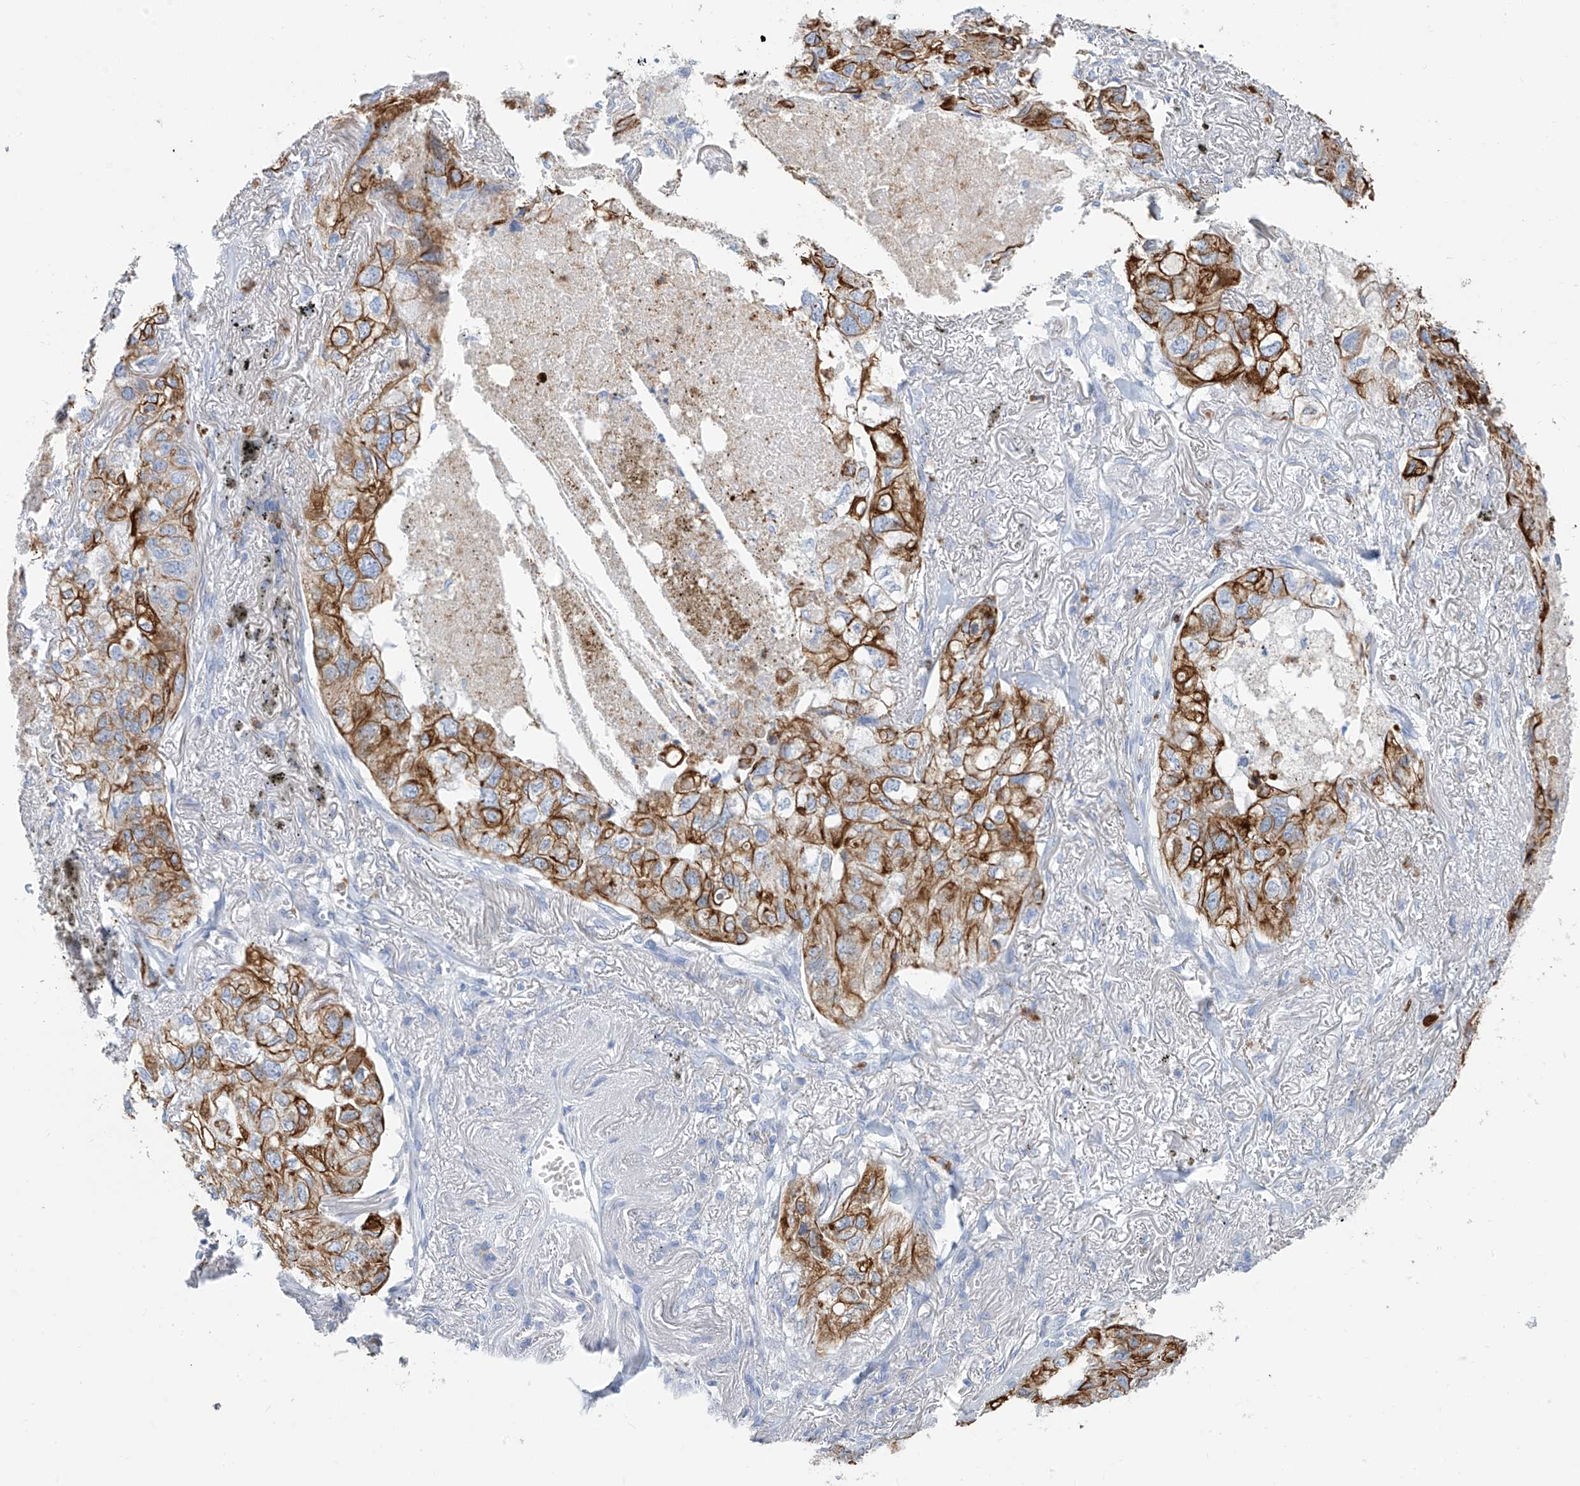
{"staining": {"intensity": "moderate", "quantity": "25%-75%", "location": "cytoplasmic/membranous"}, "tissue": "lung cancer", "cell_type": "Tumor cells", "image_type": "cancer", "snomed": [{"axis": "morphology", "description": "Adenocarcinoma, NOS"}, {"axis": "topography", "description": "Lung"}], "caption": "This micrograph shows IHC staining of human lung cancer, with medium moderate cytoplasmic/membranous expression in about 25%-75% of tumor cells.", "gene": "PAFAH1B3", "patient": {"sex": "male", "age": 65}}